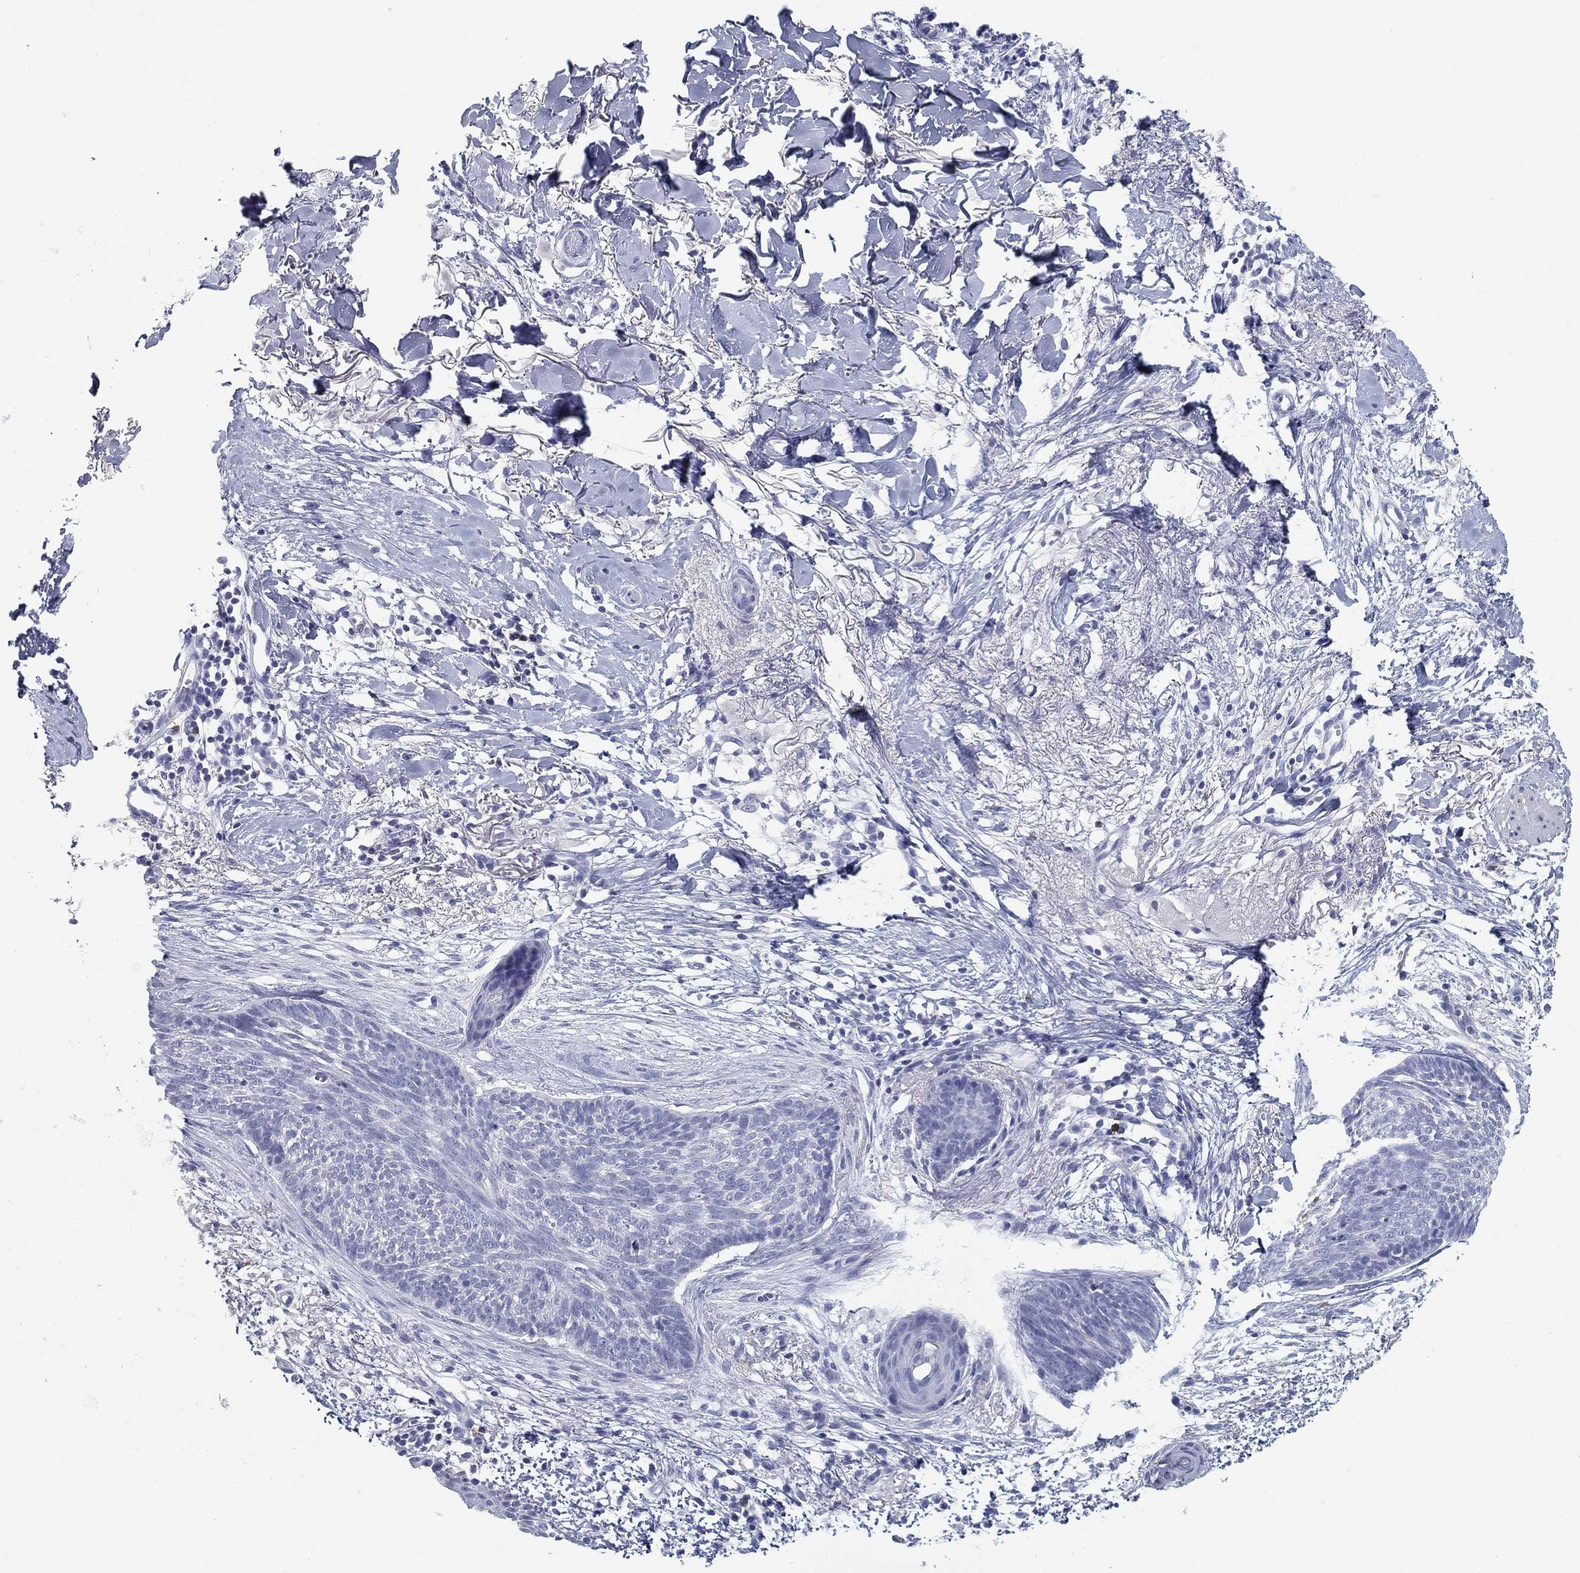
{"staining": {"intensity": "negative", "quantity": "none", "location": "none"}, "tissue": "skin cancer", "cell_type": "Tumor cells", "image_type": "cancer", "snomed": [{"axis": "morphology", "description": "Normal tissue, NOS"}, {"axis": "morphology", "description": "Basal cell carcinoma"}, {"axis": "topography", "description": "Skin"}], "caption": "DAB (3,3'-diaminobenzidine) immunohistochemical staining of basal cell carcinoma (skin) shows no significant staining in tumor cells.", "gene": "CD79B", "patient": {"sex": "male", "age": 84}}